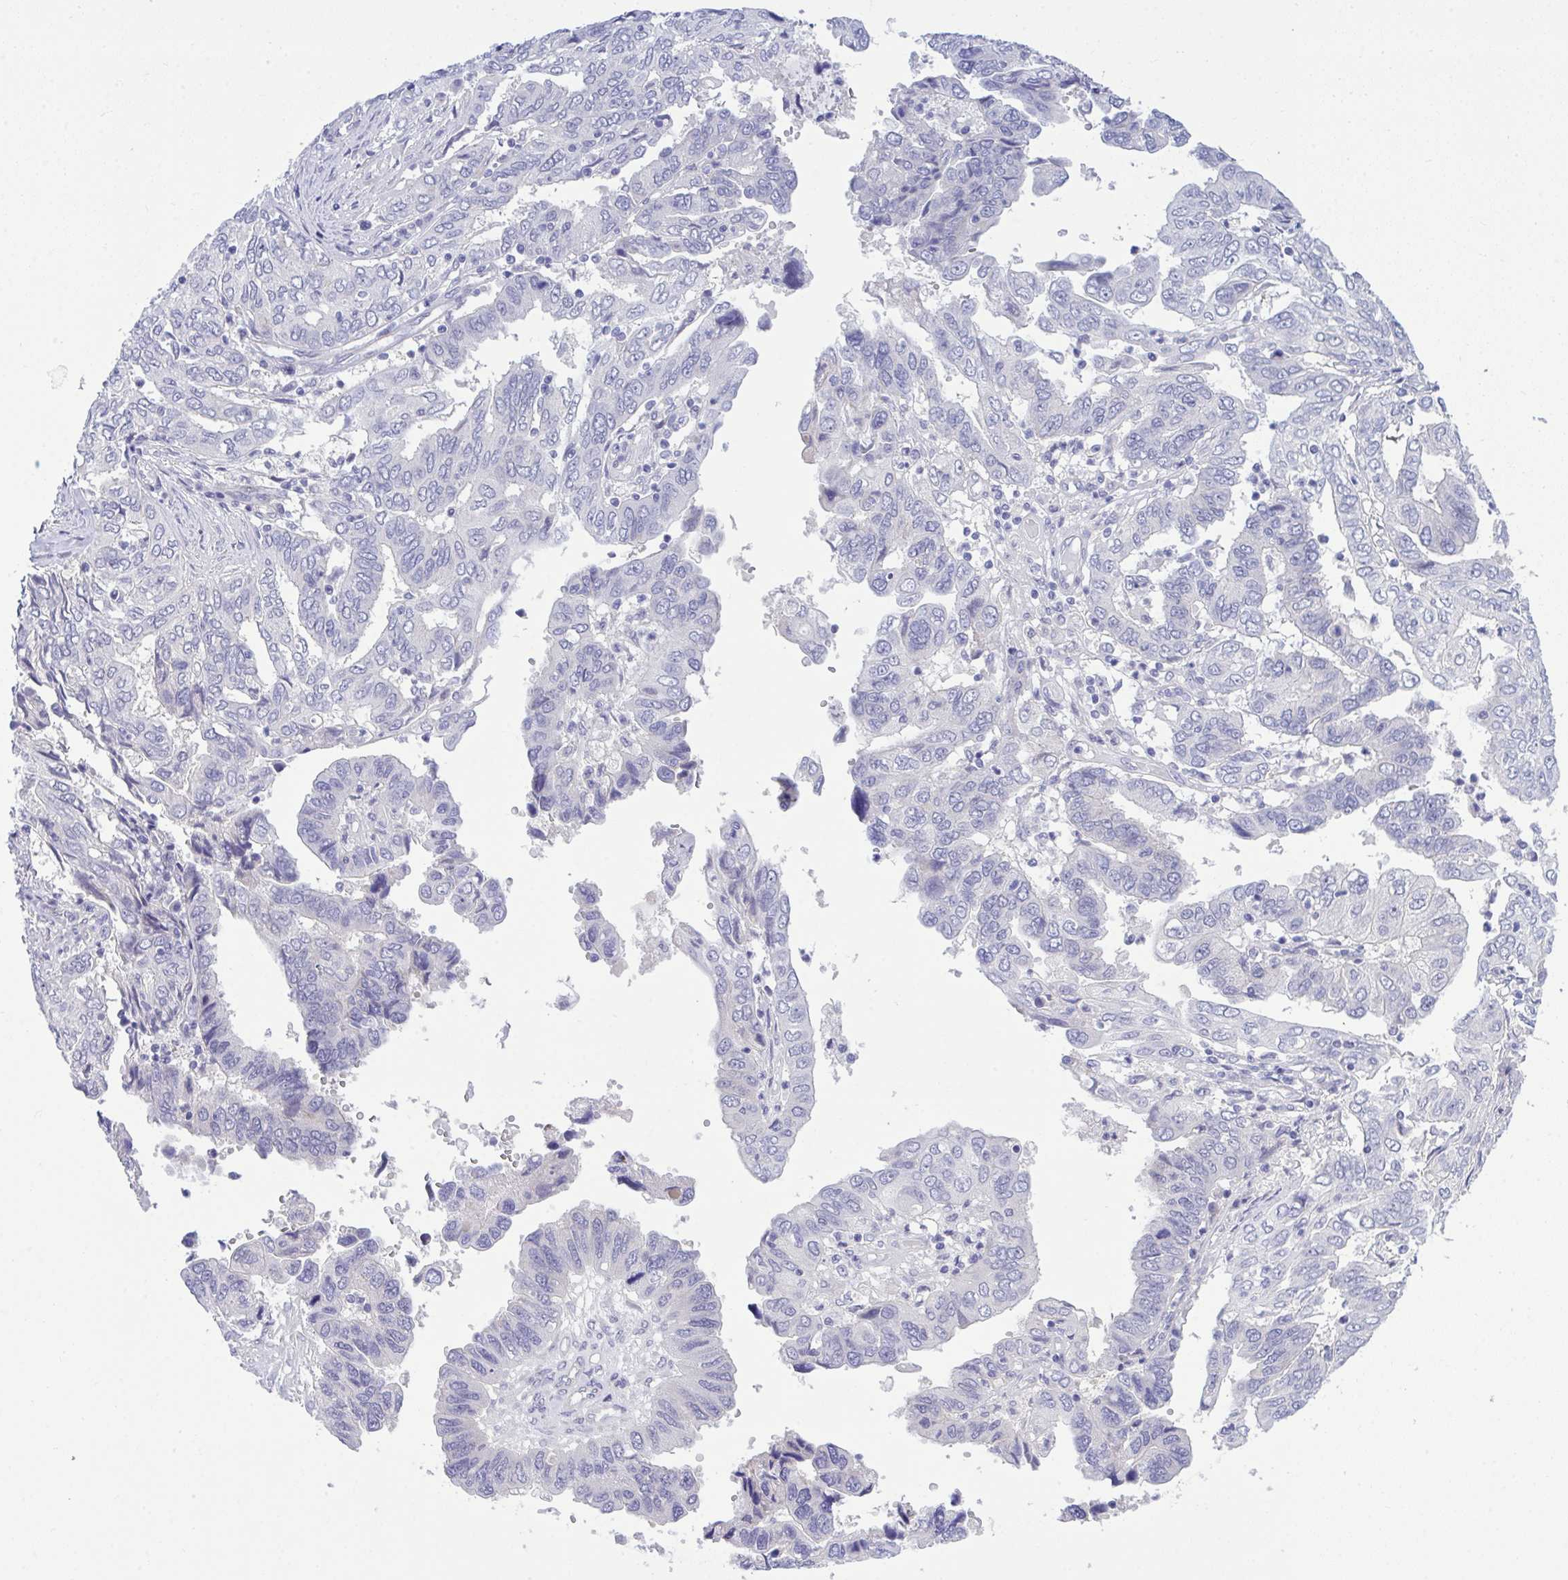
{"staining": {"intensity": "negative", "quantity": "none", "location": "none"}, "tissue": "ovarian cancer", "cell_type": "Tumor cells", "image_type": "cancer", "snomed": [{"axis": "morphology", "description": "Cystadenocarcinoma, serous, NOS"}, {"axis": "topography", "description": "Ovary"}], "caption": "Immunohistochemistry (IHC) of human ovarian serous cystadenocarcinoma displays no staining in tumor cells.", "gene": "MED9", "patient": {"sex": "female", "age": 79}}